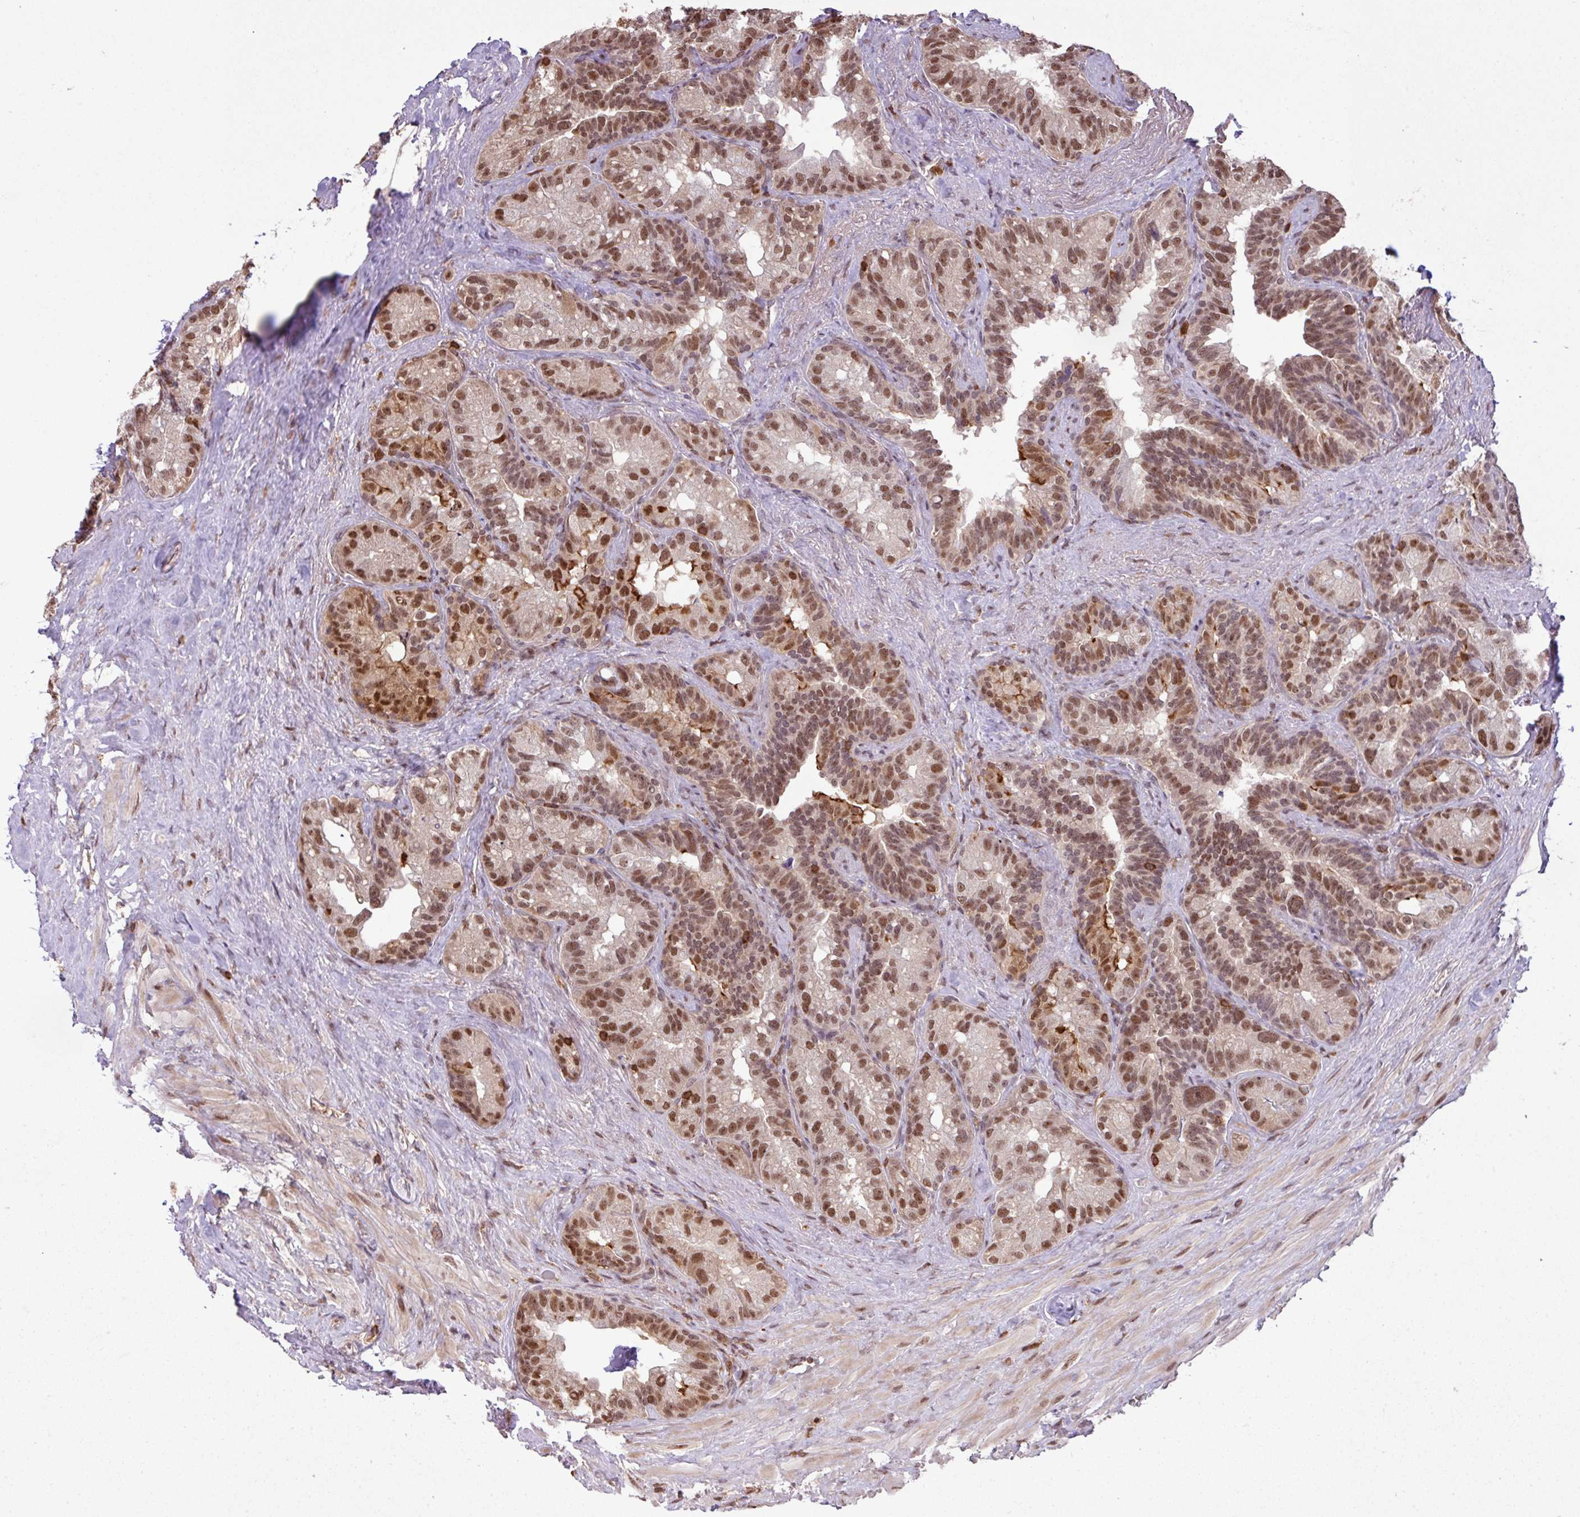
{"staining": {"intensity": "moderate", "quantity": ">75%", "location": "nuclear"}, "tissue": "seminal vesicle", "cell_type": "Glandular cells", "image_type": "normal", "snomed": [{"axis": "morphology", "description": "Normal tissue, NOS"}, {"axis": "topography", "description": "Seminal veicle"}], "caption": "Protein expression analysis of benign seminal vesicle demonstrates moderate nuclear staining in approximately >75% of glandular cells.", "gene": "GON7", "patient": {"sex": "male", "age": 60}}